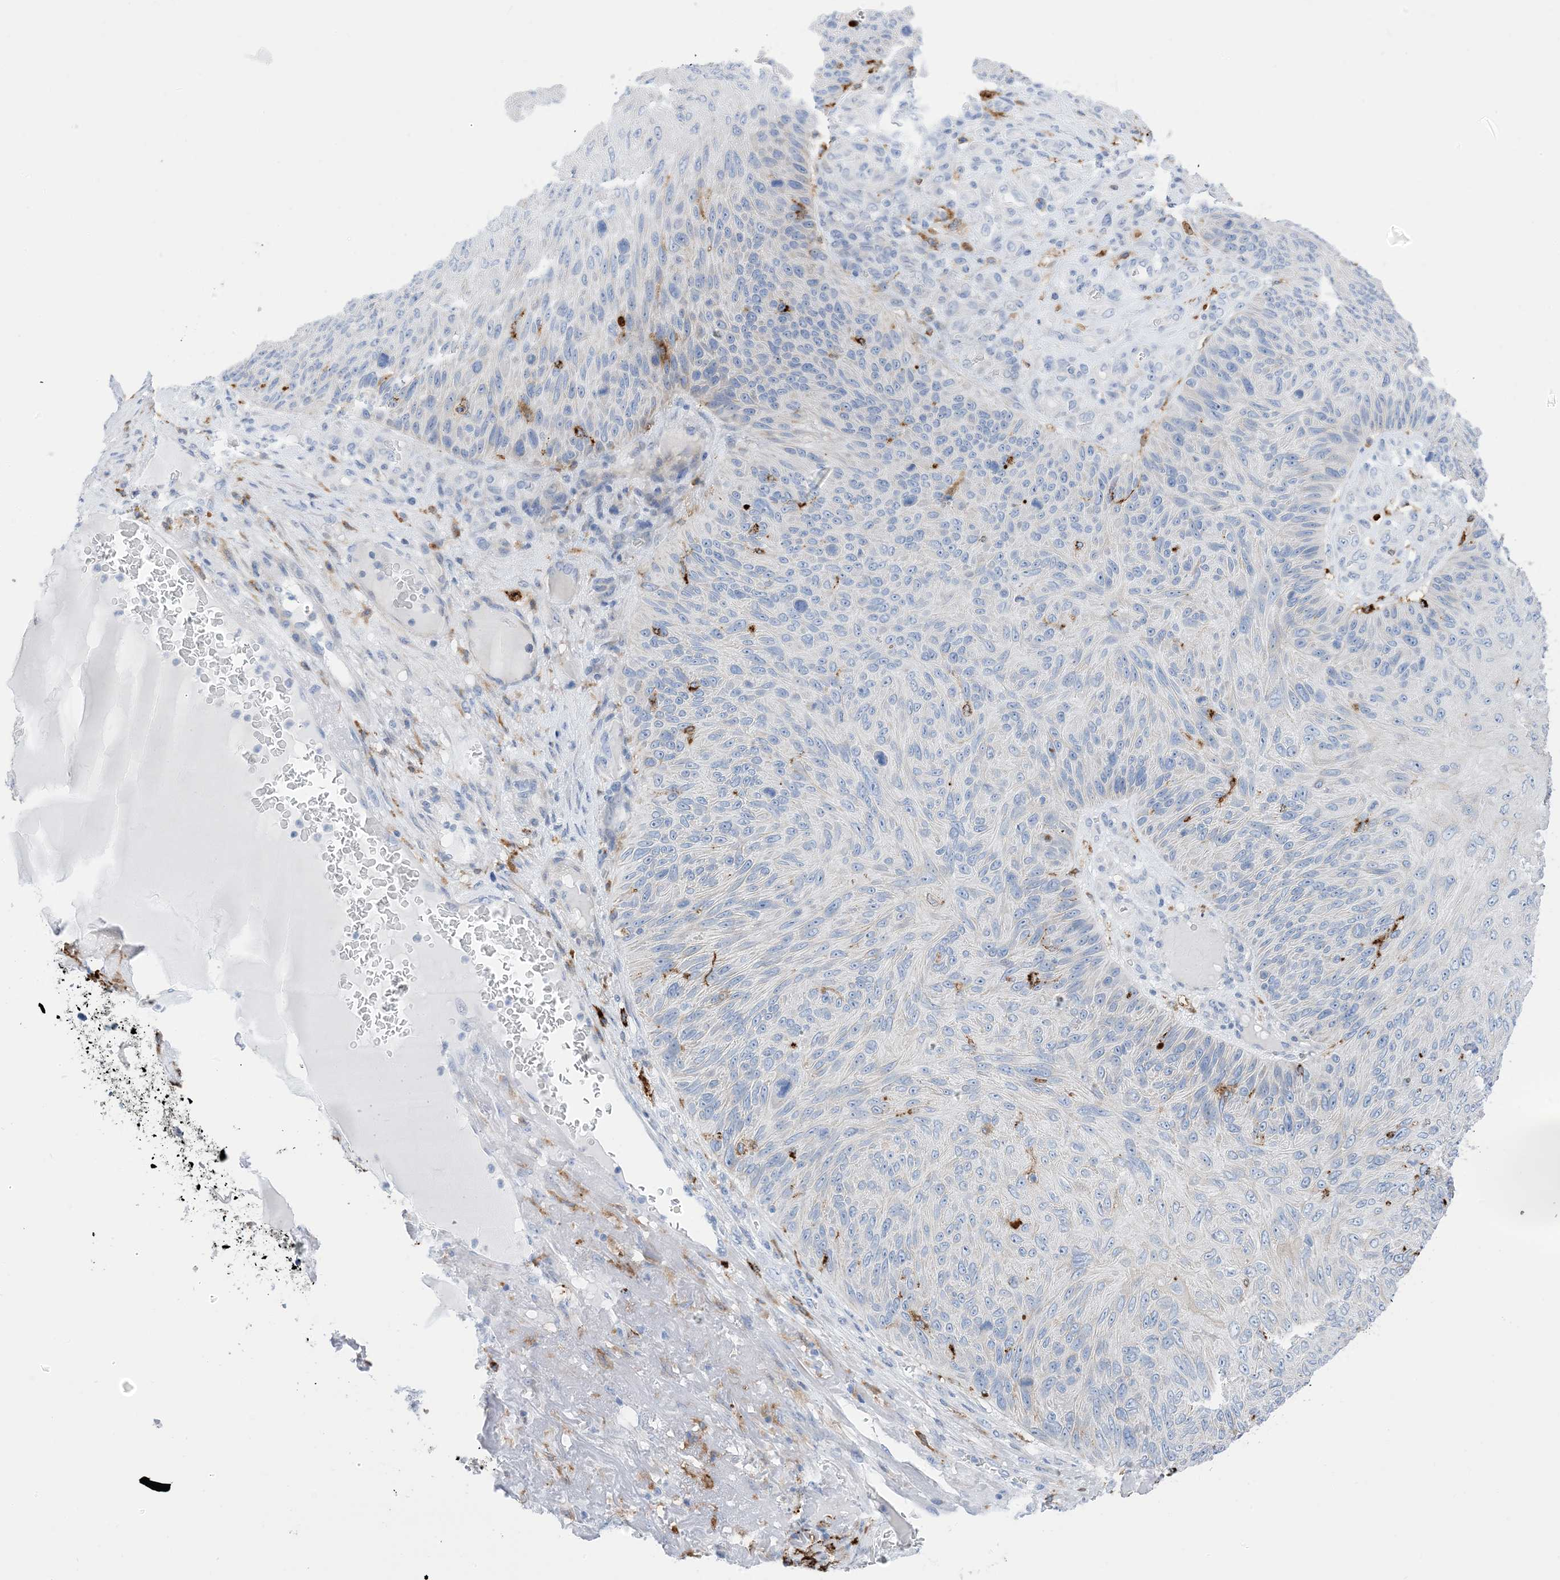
{"staining": {"intensity": "negative", "quantity": "none", "location": "none"}, "tissue": "skin cancer", "cell_type": "Tumor cells", "image_type": "cancer", "snomed": [{"axis": "morphology", "description": "Squamous cell carcinoma, NOS"}, {"axis": "topography", "description": "Skin"}], "caption": "A histopathology image of human skin squamous cell carcinoma is negative for staining in tumor cells.", "gene": "DPH3", "patient": {"sex": "female", "age": 88}}